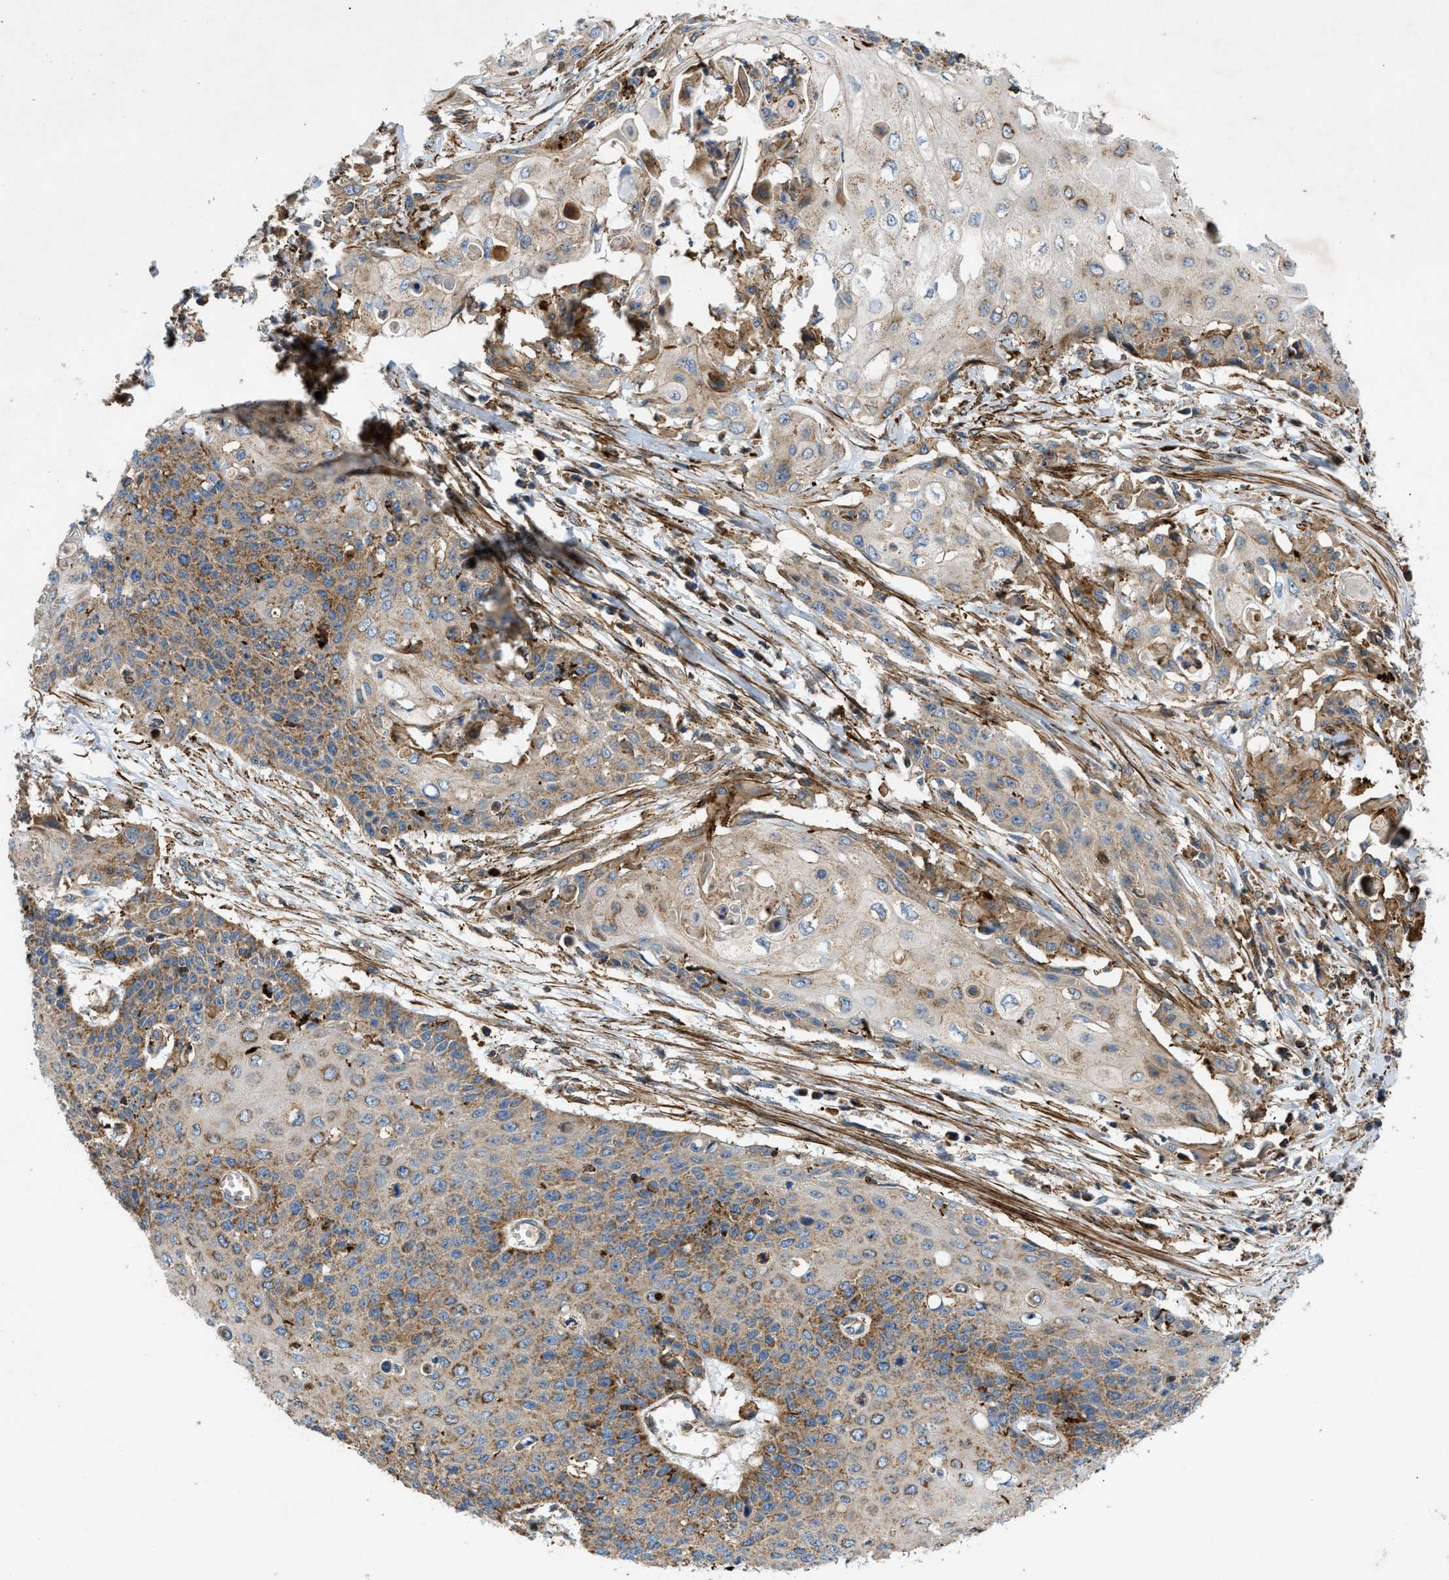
{"staining": {"intensity": "moderate", "quantity": "25%-75%", "location": "cytoplasmic/membranous"}, "tissue": "cervical cancer", "cell_type": "Tumor cells", "image_type": "cancer", "snomed": [{"axis": "morphology", "description": "Squamous cell carcinoma, NOS"}, {"axis": "topography", "description": "Cervix"}], "caption": "Approximately 25%-75% of tumor cells in cervical cancer show moderate cytoplasmic/membranous protein staining as visualized by brown immunohistochemical staining.", "gene": "DHODH", "patient": {"sex": "female", "age": 39}}